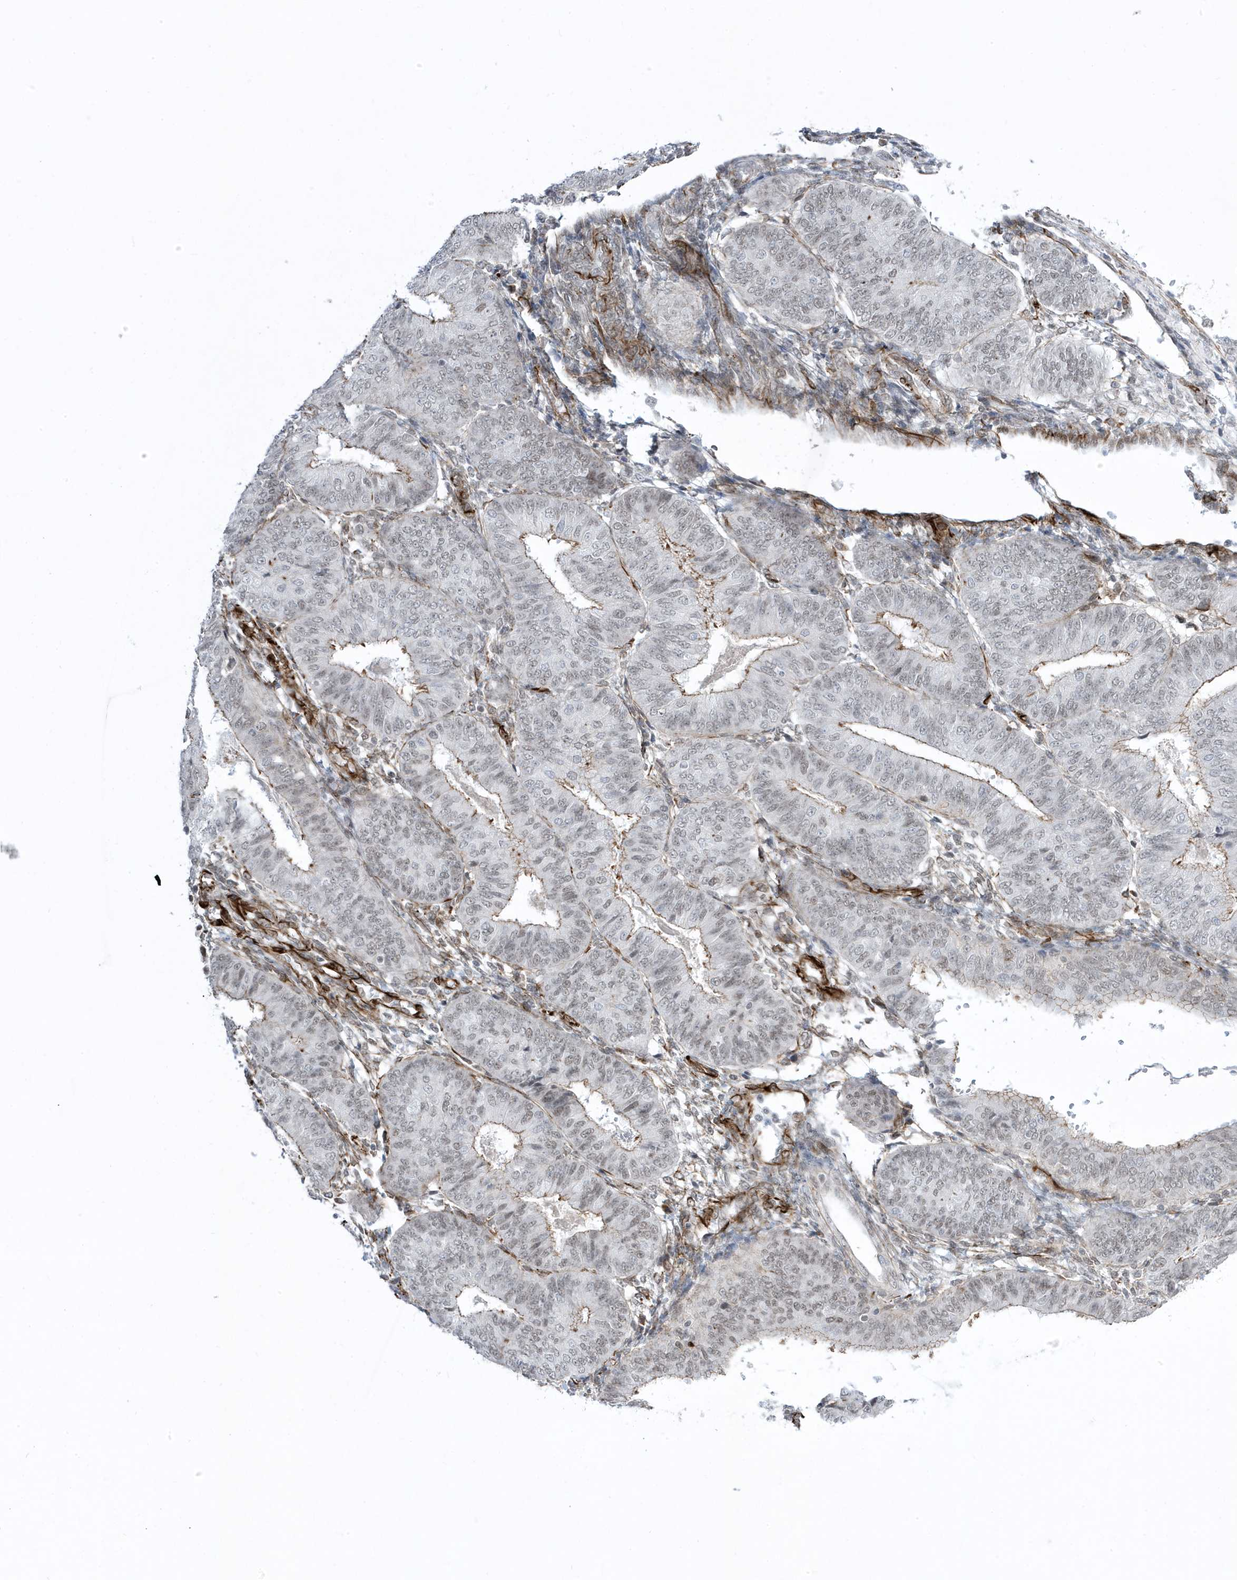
{"staining": {"intensity": "moderate", "quantity": ">75%", "location": "nuclear"}, "tissue": "endometrial cancer", "cell_type": "Tumor cells", "image_type": "cancer", "snomed": [{"axis": "morphology", "description": "Adenocarcinoma, NOS"}, {"axis": "topography", "description": "Endometrium"}], "caption": "Immunohistochemical staining of human endometrial cancer displays medium levels of moderate nuclear expression in about >75% of tumor cells.", "gene": "ADAMTSL3", "patient": {"sex": "female", "age": 58}}